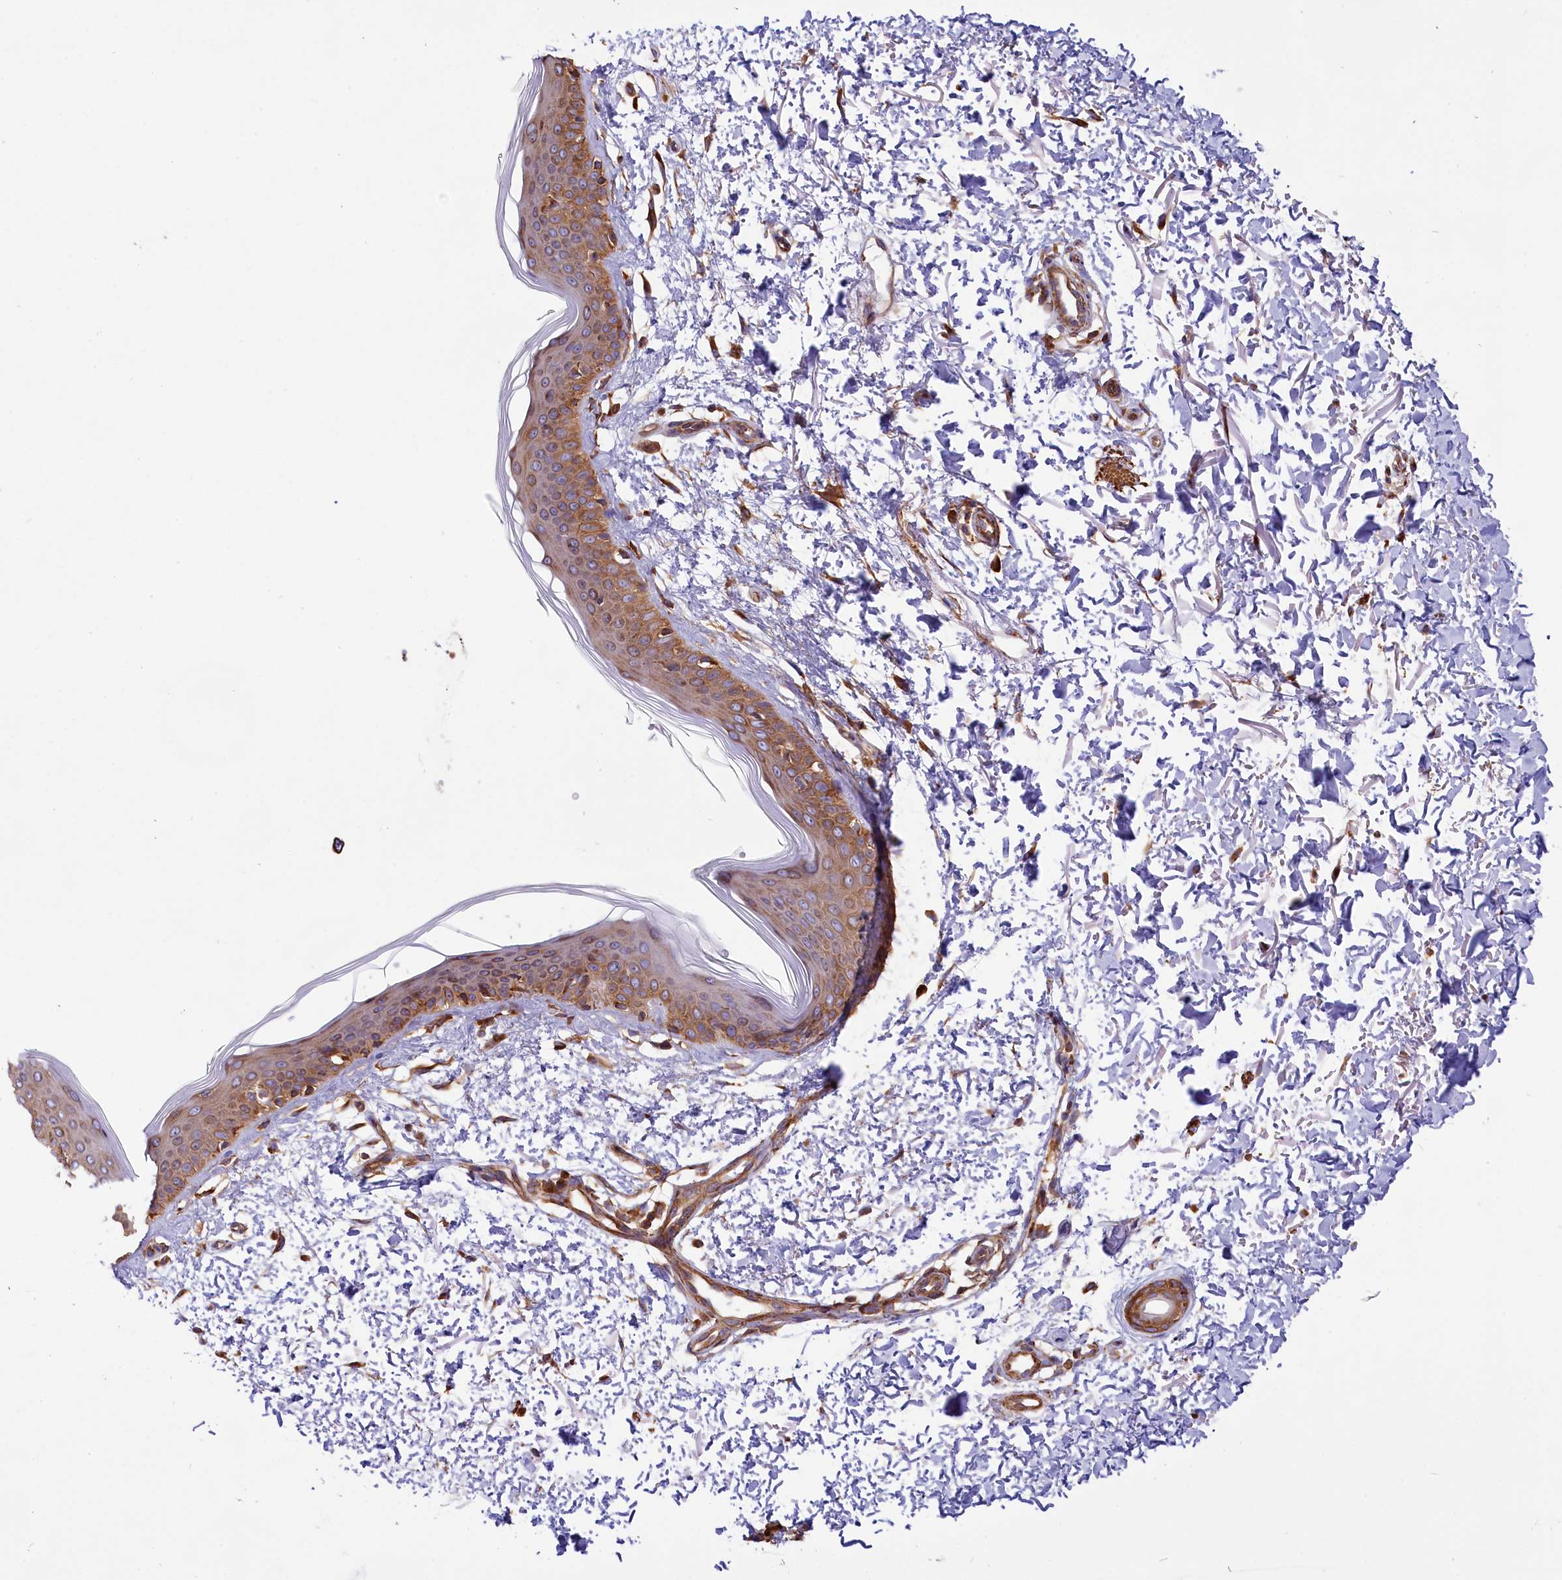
{"staining": {"intensity": "moderate", "quantity": ">75%", "location": "cytoplasmic/membranous"}, "tissue": "skin", "cell_type": "Fibroblasts", "image_type": "normal", "snomed": [{"axis": "morphology", "description": "Normal tissue, NOS"}, {"axis": "topography", "description": "Skin"}], "caption": "This histopathology image exhibits immunohistochemistry staining of unremarkable human skin, with medium moderate cytoplasmic/membranous staining in approximately >75% of fibroblasts.", "gene": "GYS1", "patient": {"sex": "male", "age": 66}}